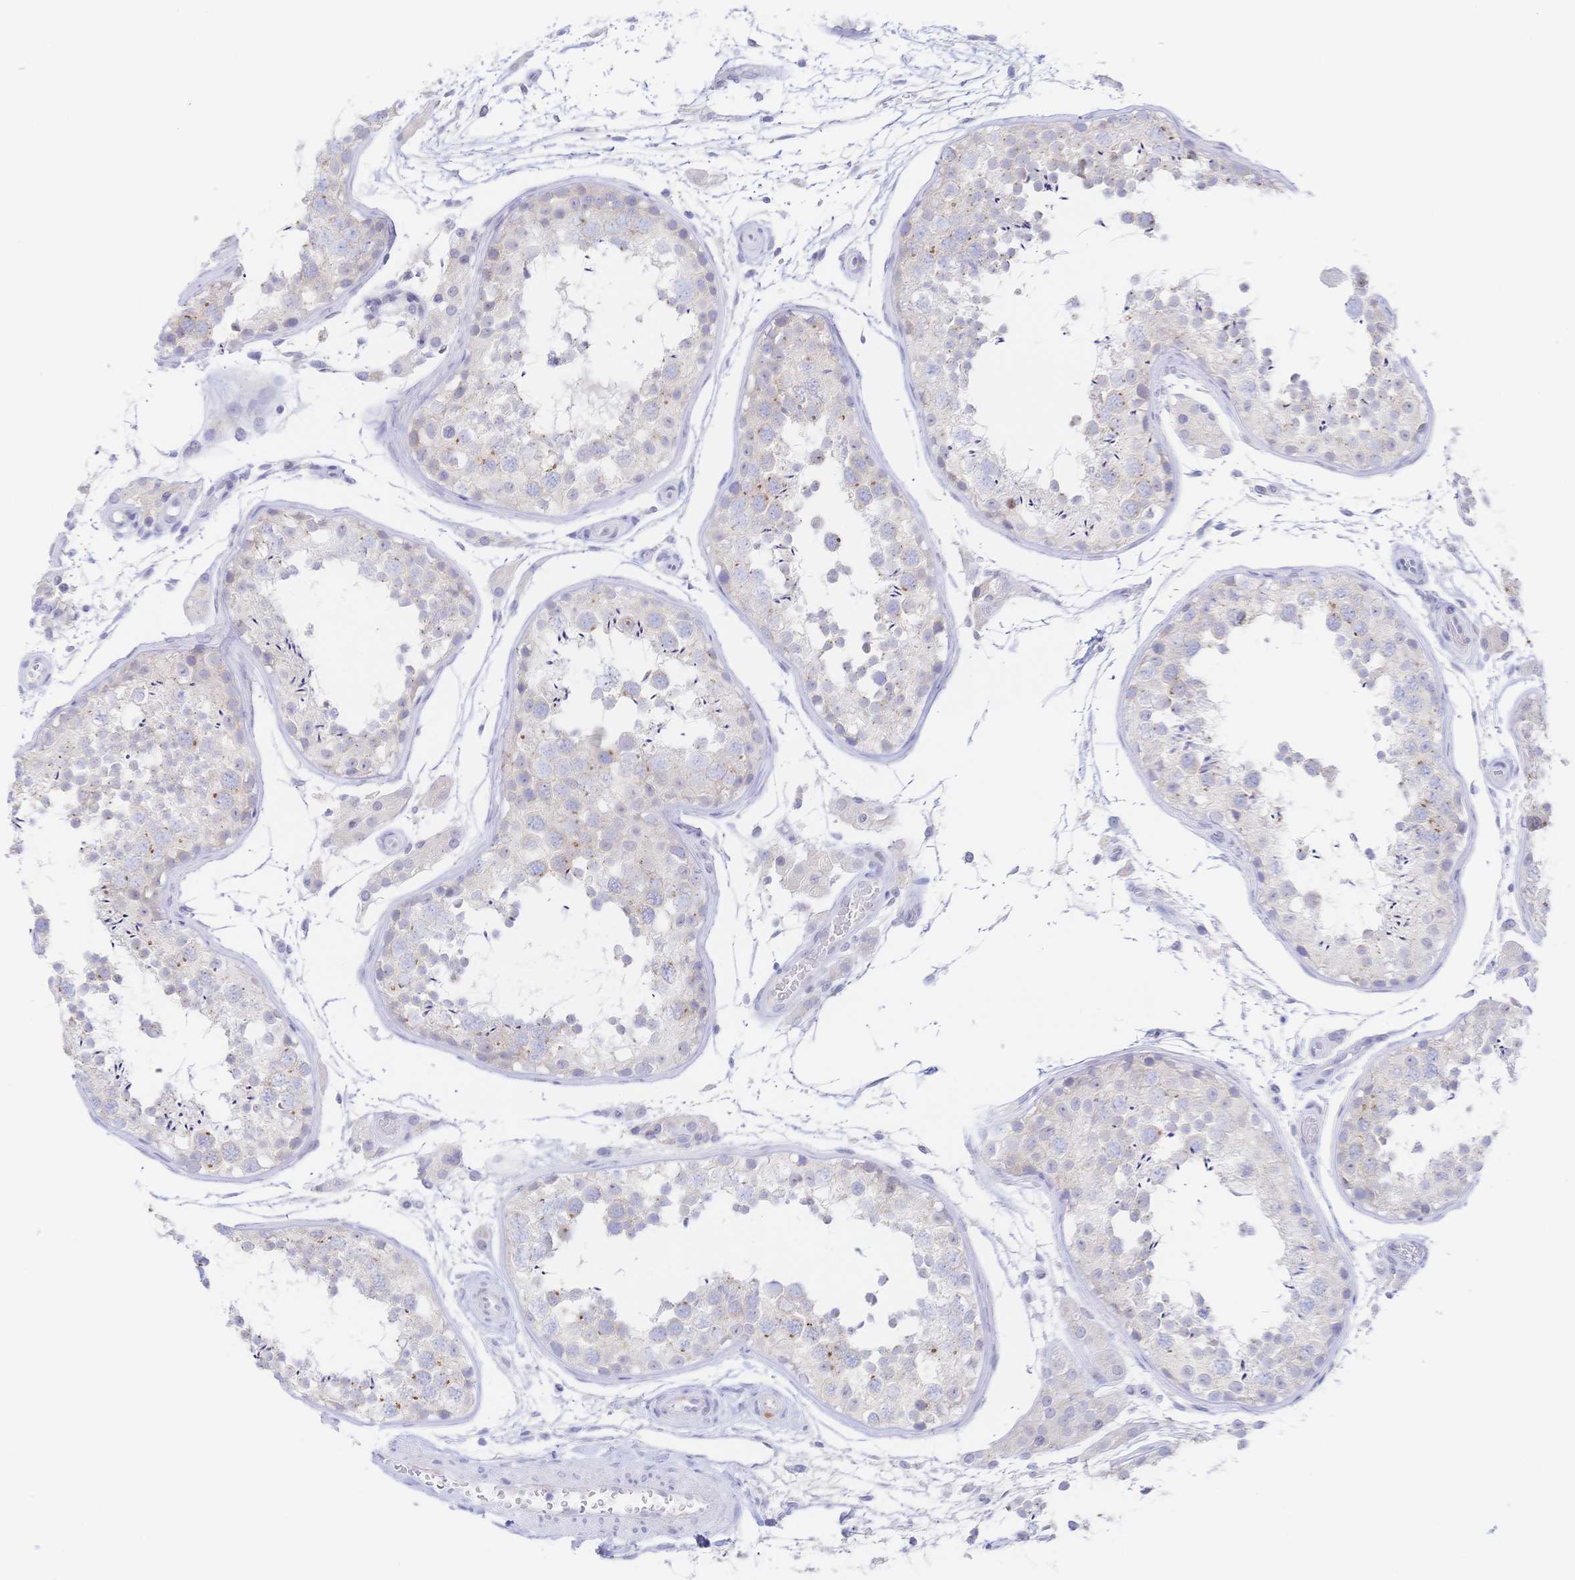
{"staining": {"intensity": "moderate", "quantity": "<25%", "location": "cytoplasmic/membranous"}, "tissue": "testis", "cell_type": "Cells in seminiferous ducts", "image_type": "normal", "snomed": [{"axis": "morphology", "description": "Normal tissue, NOS"}, {"axis": "topography", "description": "Testis"}], "caption": "Unremarkable testis exhibits moderate cytoplasmic/membranous expression in approximately <25% of cells in seminiferous ducts.", "gene": "SIAH3", "patient": {"sex": "male", "age": 29}}